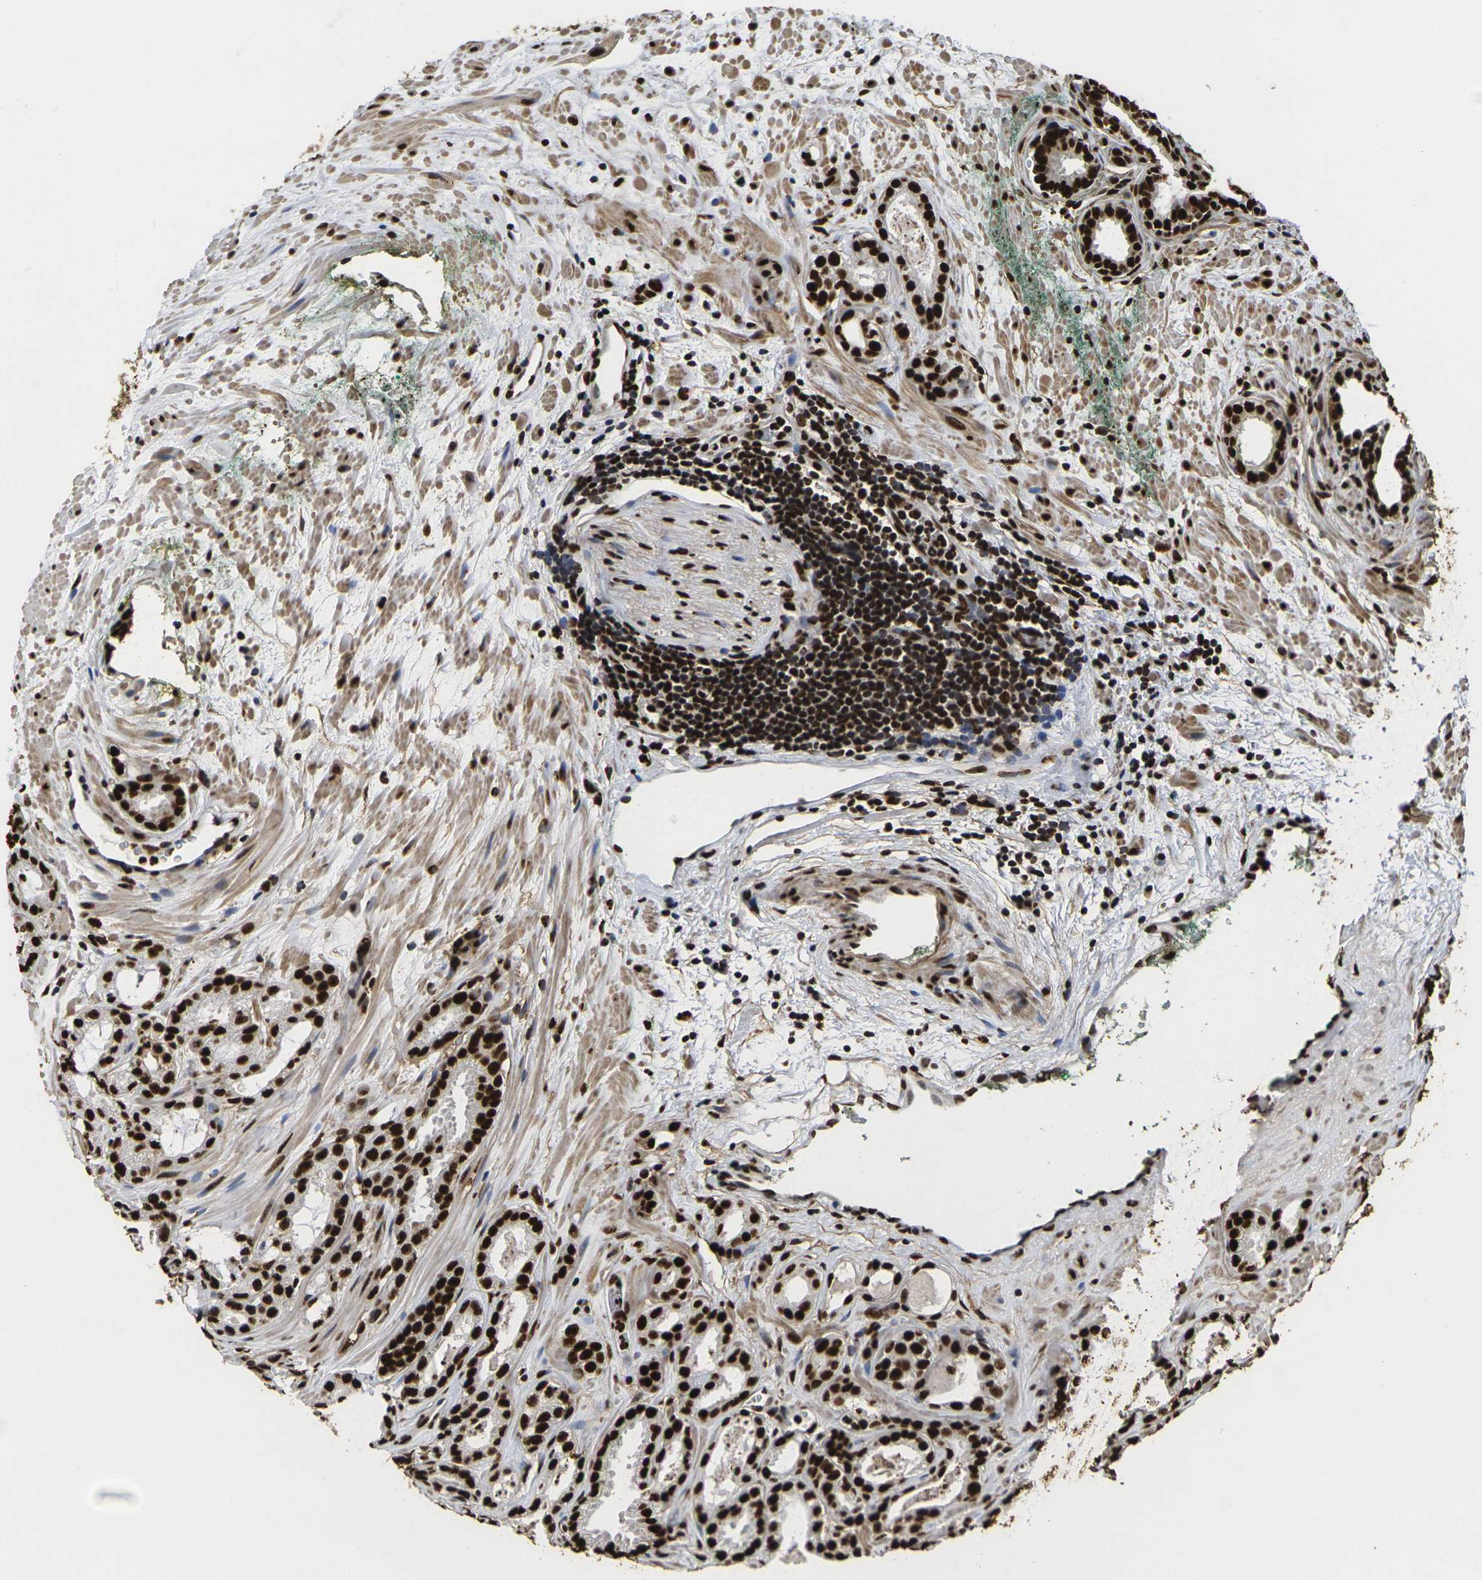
{"staining": {"intensity": "strong", "quantity": ">75%", "location": "nuclear"}, "tissue": "prostate cancer", "cell_type": "Tumor cells", "image_type": "cancer", "snomed": [{"axis": "morphology", "description": "Adenocarcinoma, Low grade"}, {"axis": "topography", "description": "Prostate"}], "caption": "Protein expression analysis of prostate adenocarcinoma (low-grade) demonstrates strong nuclear expression in about >75% of tumor cells.", "gene": "SMARCC1", "patient": {"sex": "male", "age": 57}}